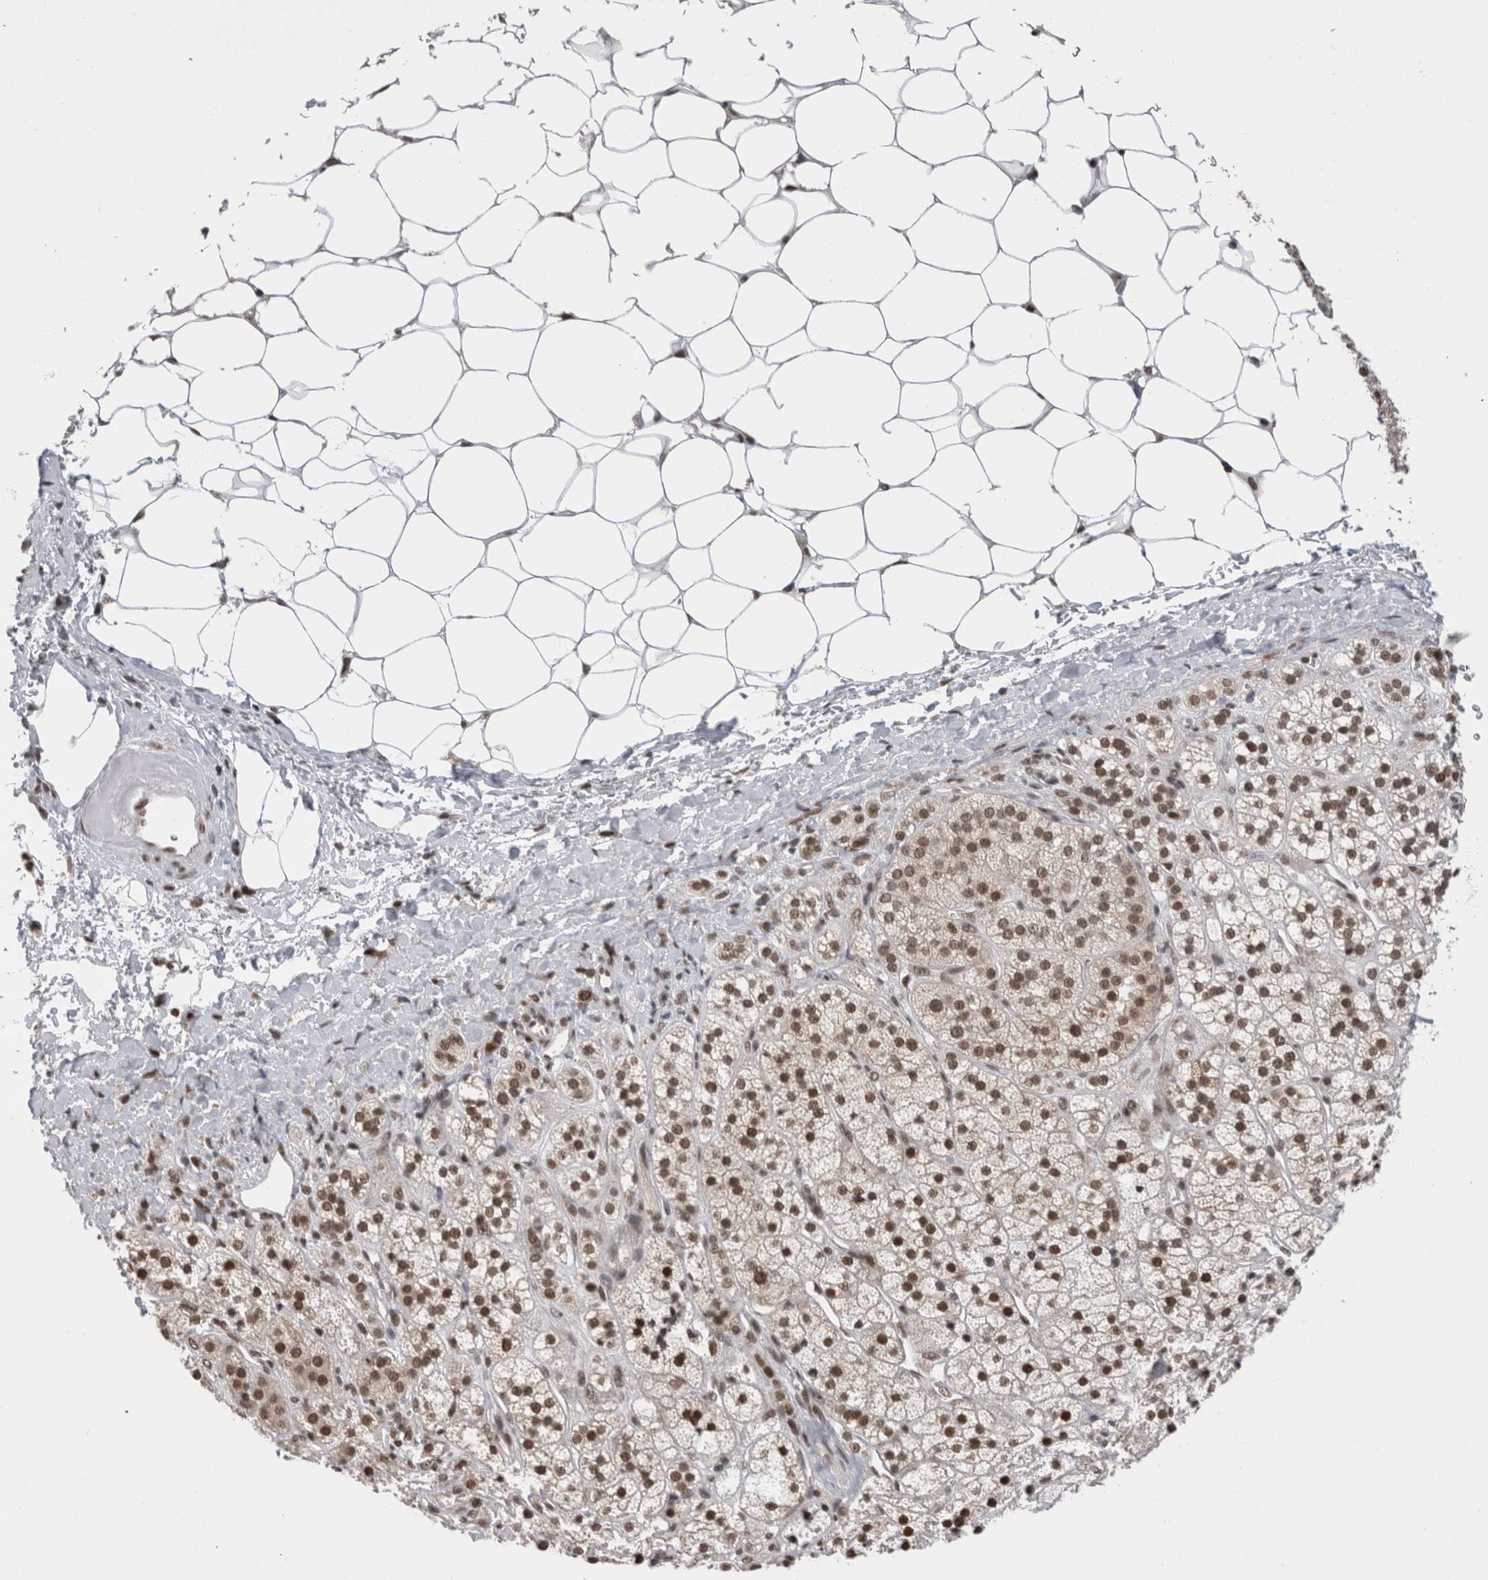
{"staining": {"intensity": "strong", "quantity": ">75%", "location": "cytoplasmic/membranous,nuclear"}, "tissue": "adrenal gland", "cell_type": "Glandular cells", "image_type": "normal", "snomed": [{"axis": "morphology", "description": "Normal tissue, NOS"}, {"axis": "topography", "description": "Adrenal gland"}], "caption": "Benign adrenal gland displays strong cytoplasmic/membranous,nuclear staining in approximately >75% of glandular cells.", "gene": "ZBTB11", "patient": {"sex": "male", "age": 56}}